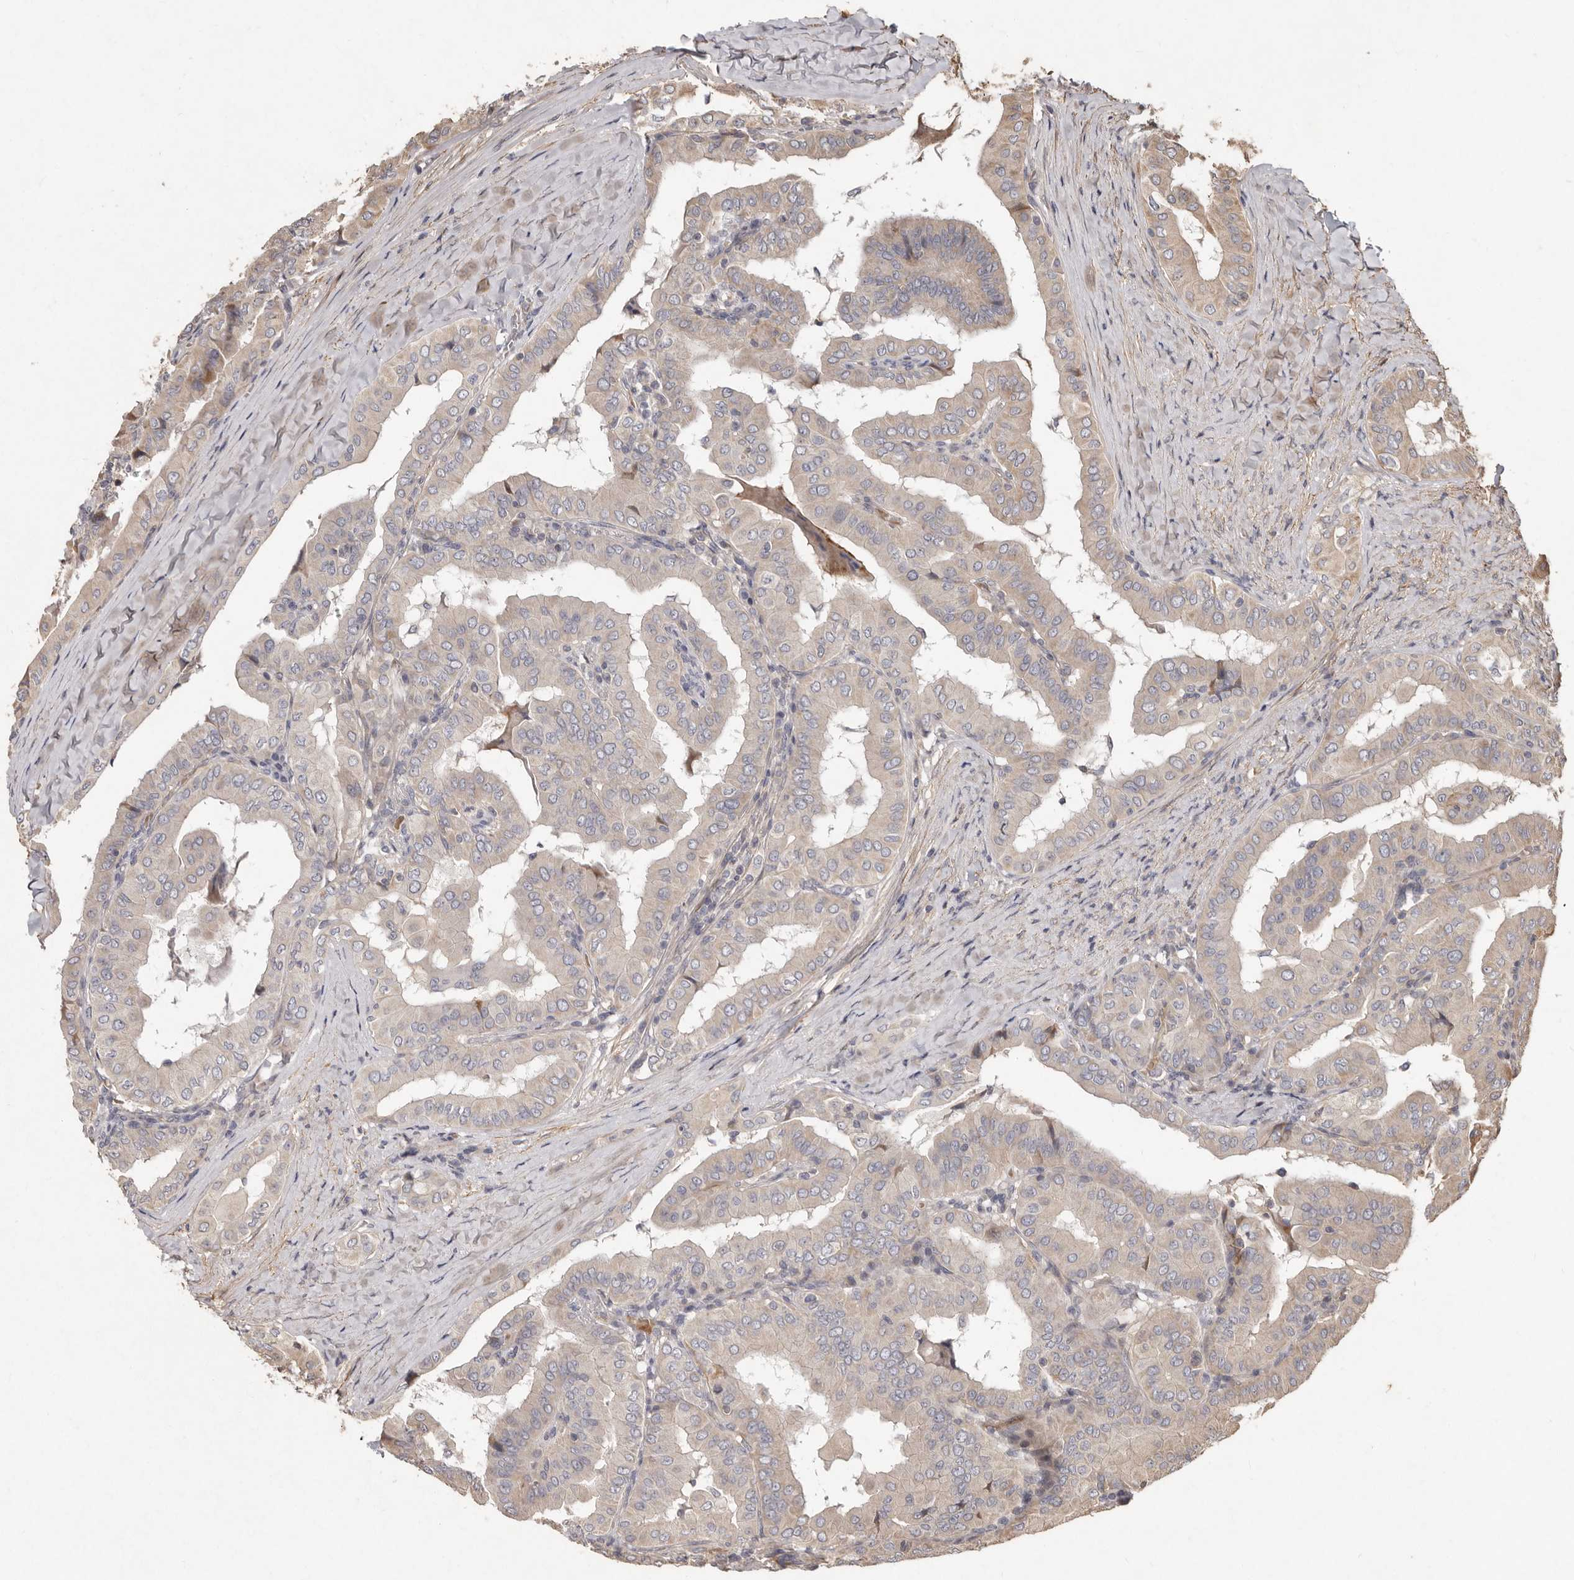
{"staining": {"intensity": "negative", "quantity": "none", "location": "none"}, "tissue": "thyroid cancer", "cell_type": "Tumor cells", "image_type": "cancer", "snomed": [{"axis": "morphology", "description": "Papillary adenocarcinoma, NOS"}, {"axis": "topography", "description": "Thyroid gland"}], "caption": "The immunohistochemistry (IHC) histopathology image has no significant positivity in tumor cells of thyroid cancer tissue.", "gene": "SEMA3A", "patient": {"sex": "male", "age": 33}}